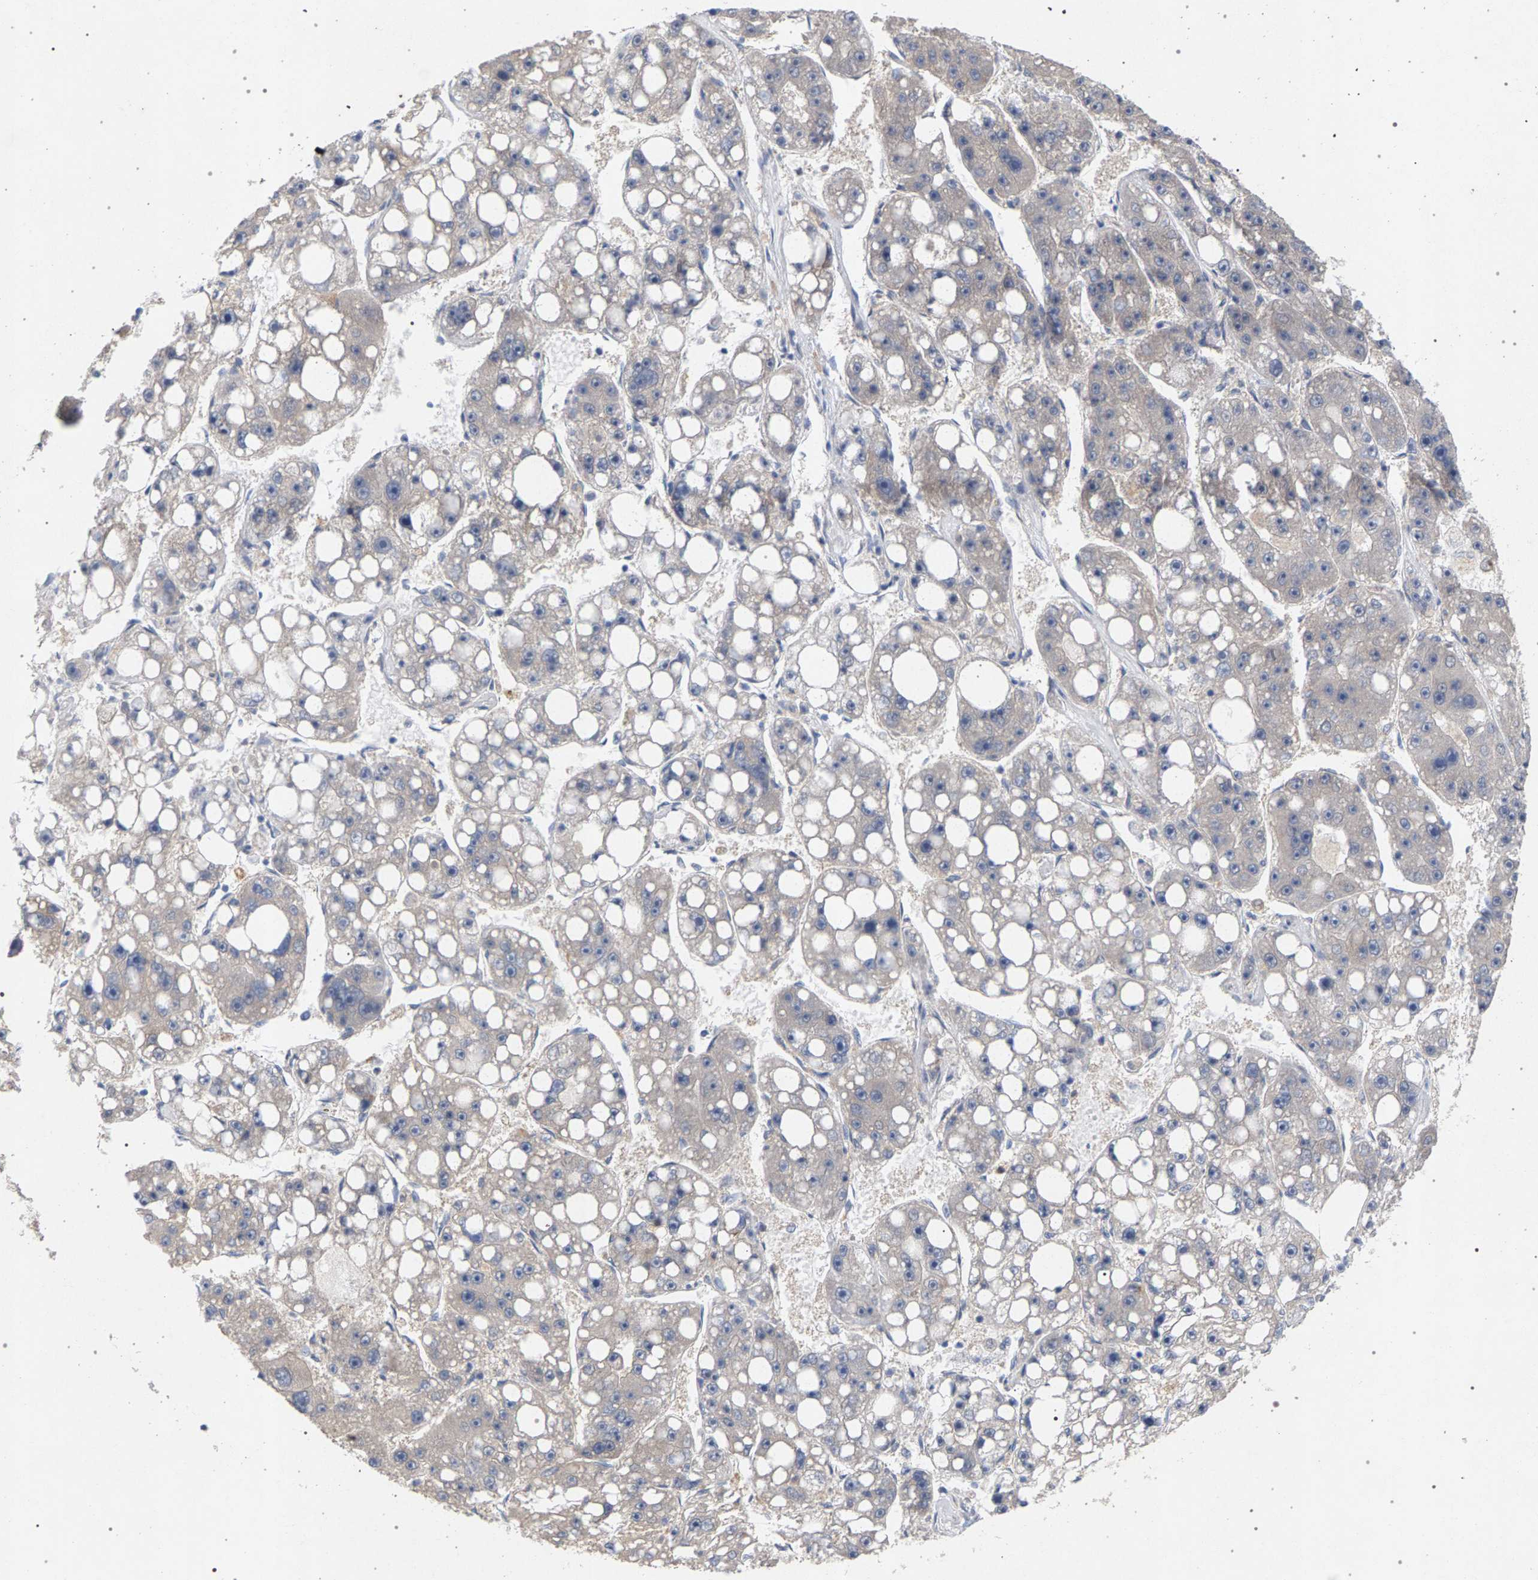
{"staining": {"intensity": "weak", "quantity": "<25%", "location": "cytoplasmic/membranous"}, "tissue": "liver cancer", "cell_type": "Tumor cells", "image_type": "cancer", "snomed": [{"axis": "morphology", "description": "Carcinoma, Hepatocellular, NOS"}, {"axis": "topography", "description": "Liver"}], "caption": "This is an immunohistochemistry (IHC) histopathology image of human liver cancer. There is no expression in tumor cells.", "gene": "MAMDC2", "patient": {"sex": "female", "age": 61}}